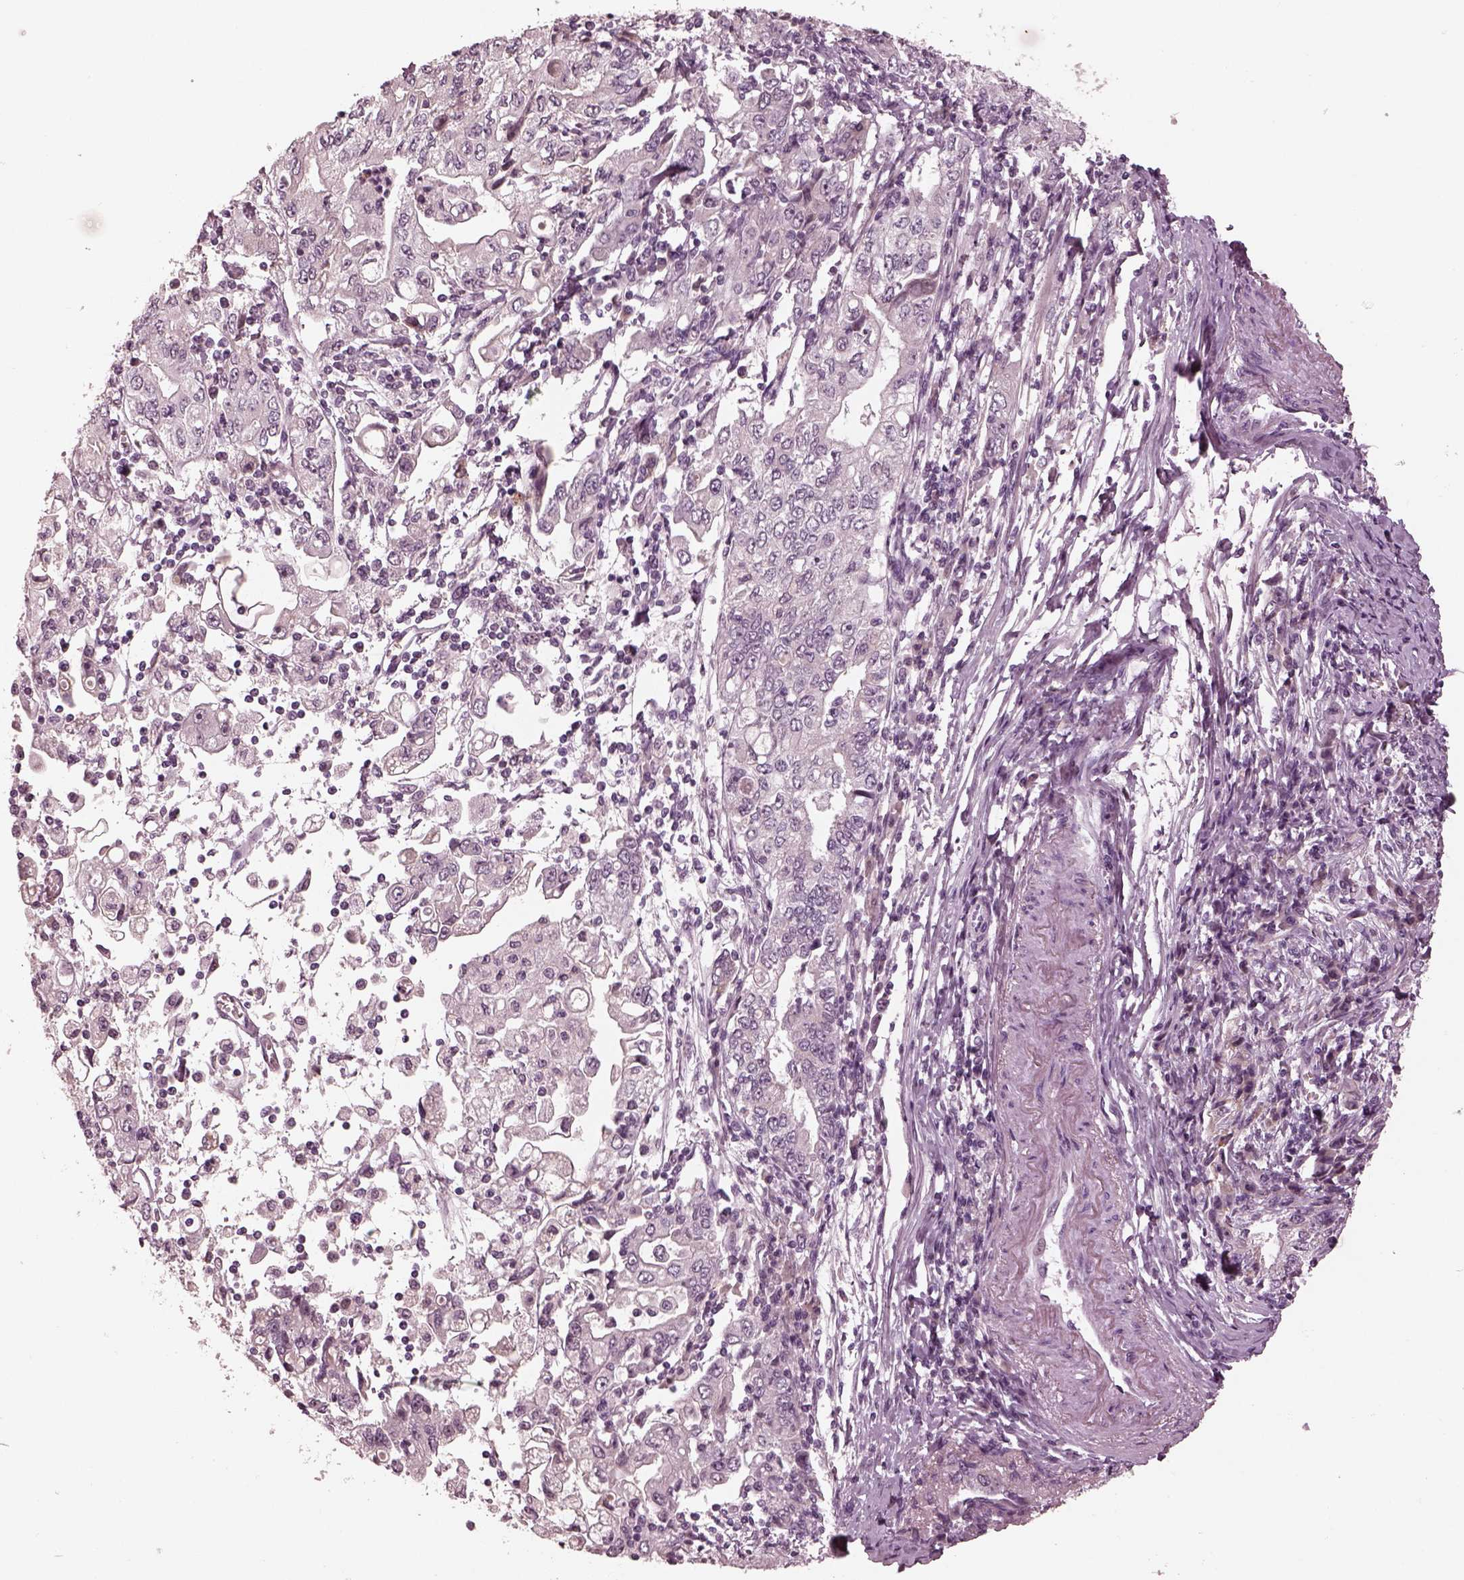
{"staining": {"intensity": "negative", "quantity": "none", "location": "none"}, "tissue": "stomach cancer", "cell_type": "Tumor cells", "image_type": "cancer", "snomed": [{"axis": "morphology", "description": "Adenocarcinoma, NOS"}, {"axis": "topography", "description": "Stomach, lower"}], "caption": "Photomicrograph shows no significant protein expression in tumor cells of adenocarcinoma (stomach).", "gene": "KCNA2", "patient": {"sex": "female", "age": 72}}